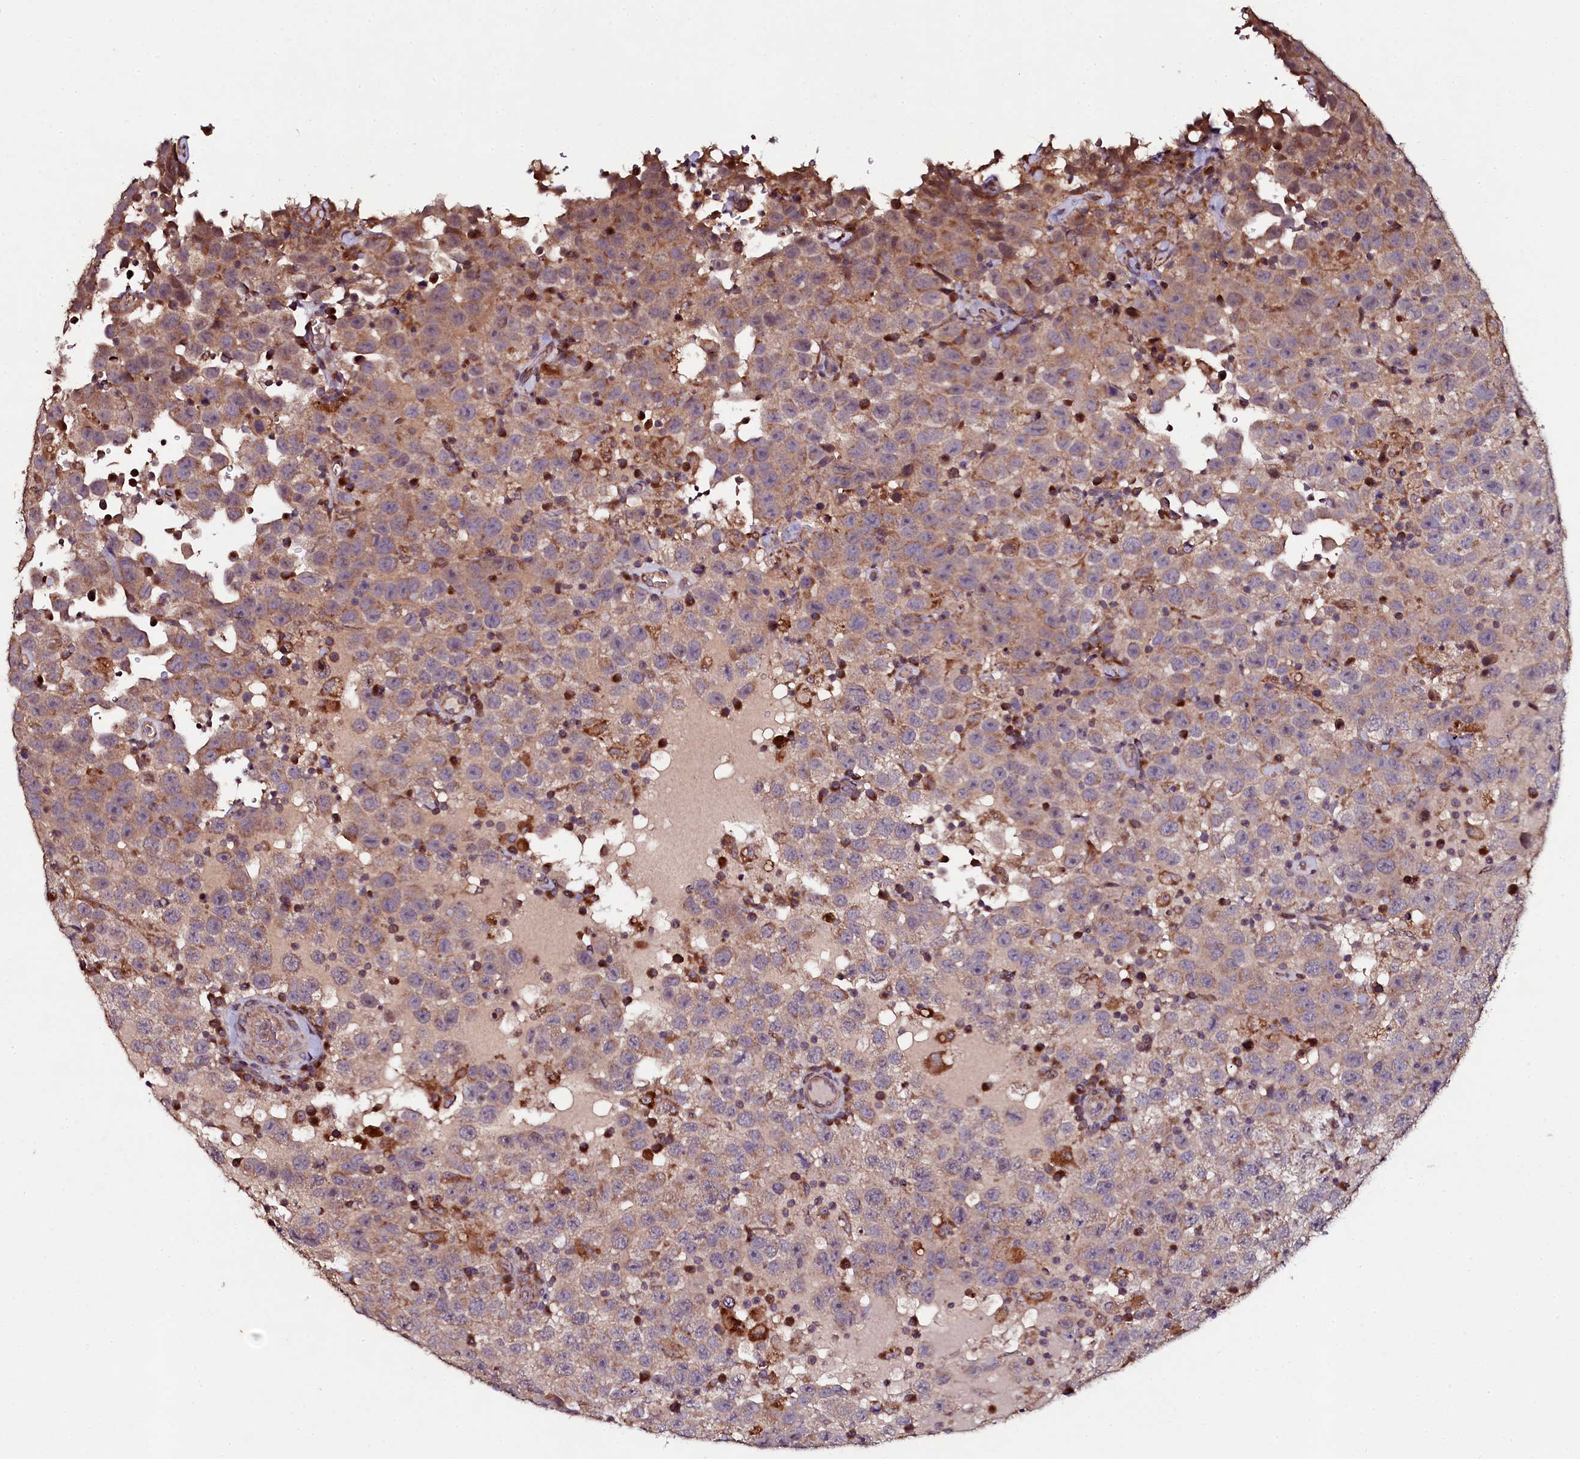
{"staining": {"intensity": "weak", "quantity": ">75%", "location": "cytoplasmic/membranous"}, "tissue": "testis cancer", "cell_type": "Tumor cells", "image_type": "cancer", "snomed": [{"axis": "morphology", "description": "Seminoma, NOS"}, {"axis": "topography", "description": "Testis"}], "caption": "Seminoma (testis) was stained to show a protein in brown. There is low levels of weak cytoplasmic/membranous positivity in about >75% of tumor cells.", "gene": "SEC24C", "patient": {"sex": "male", "age": 41}}